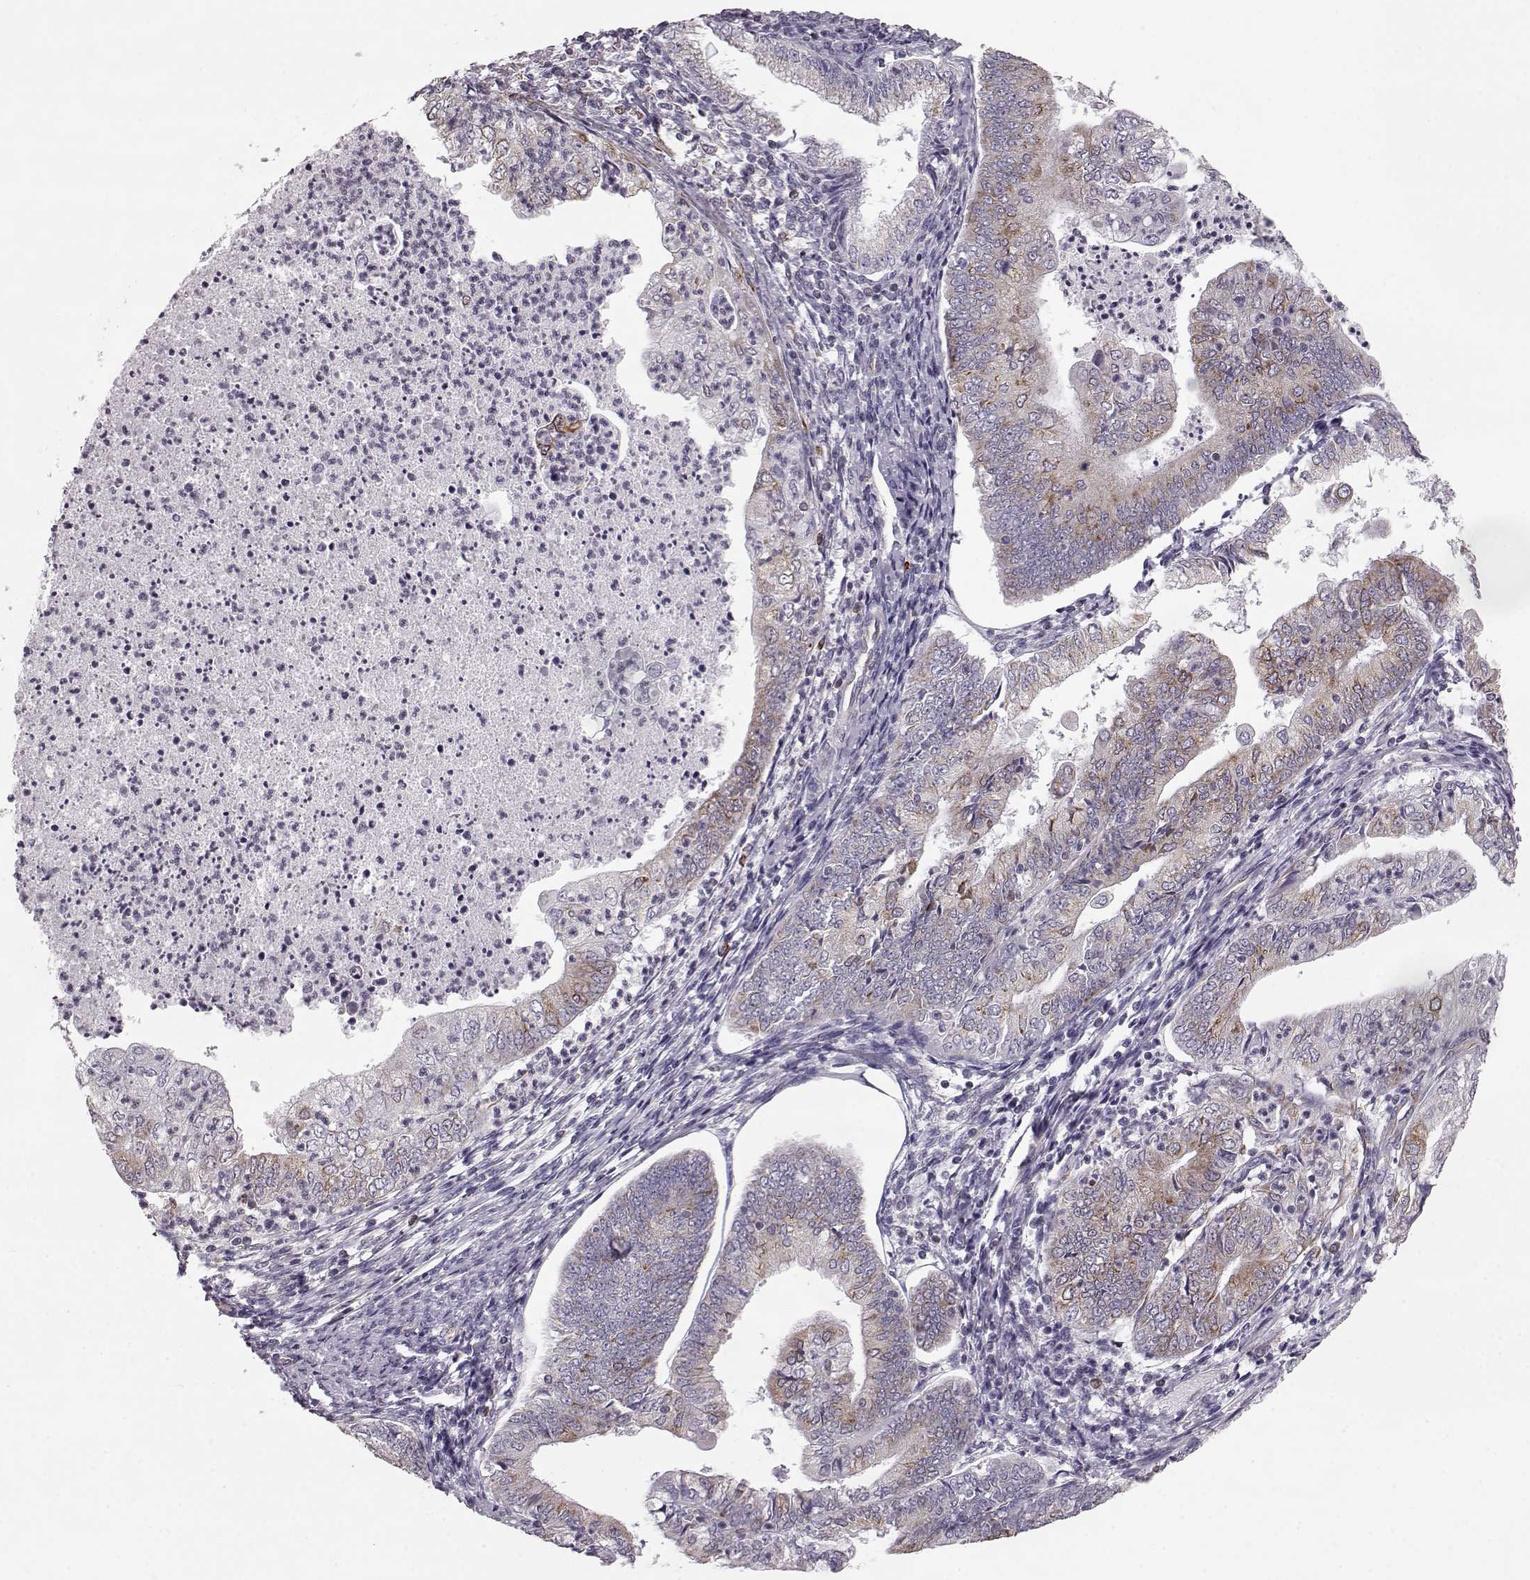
{"staining": {"intensity": "moderate", "quantity": "<25%", "location": "cytoplasmic/membranous"}, "tissue": "endometrial cancer", "cell_type": "Tumor cells", "image_type": "cancer", "snomed": [{"axis": "morphology", "description": "Adenocarcinoma, NOS"}, {"axis": "topography", "description": "Endometrium"}], "caption": "Protein expression analysis of human endometrial cancer (adenocarcinoma) reveals moderate cytoplasmic/membranous staining in about <25% of tumor cells.", "gene": "ELOVL5", "patient": {"sex": "female", "age": 55}}